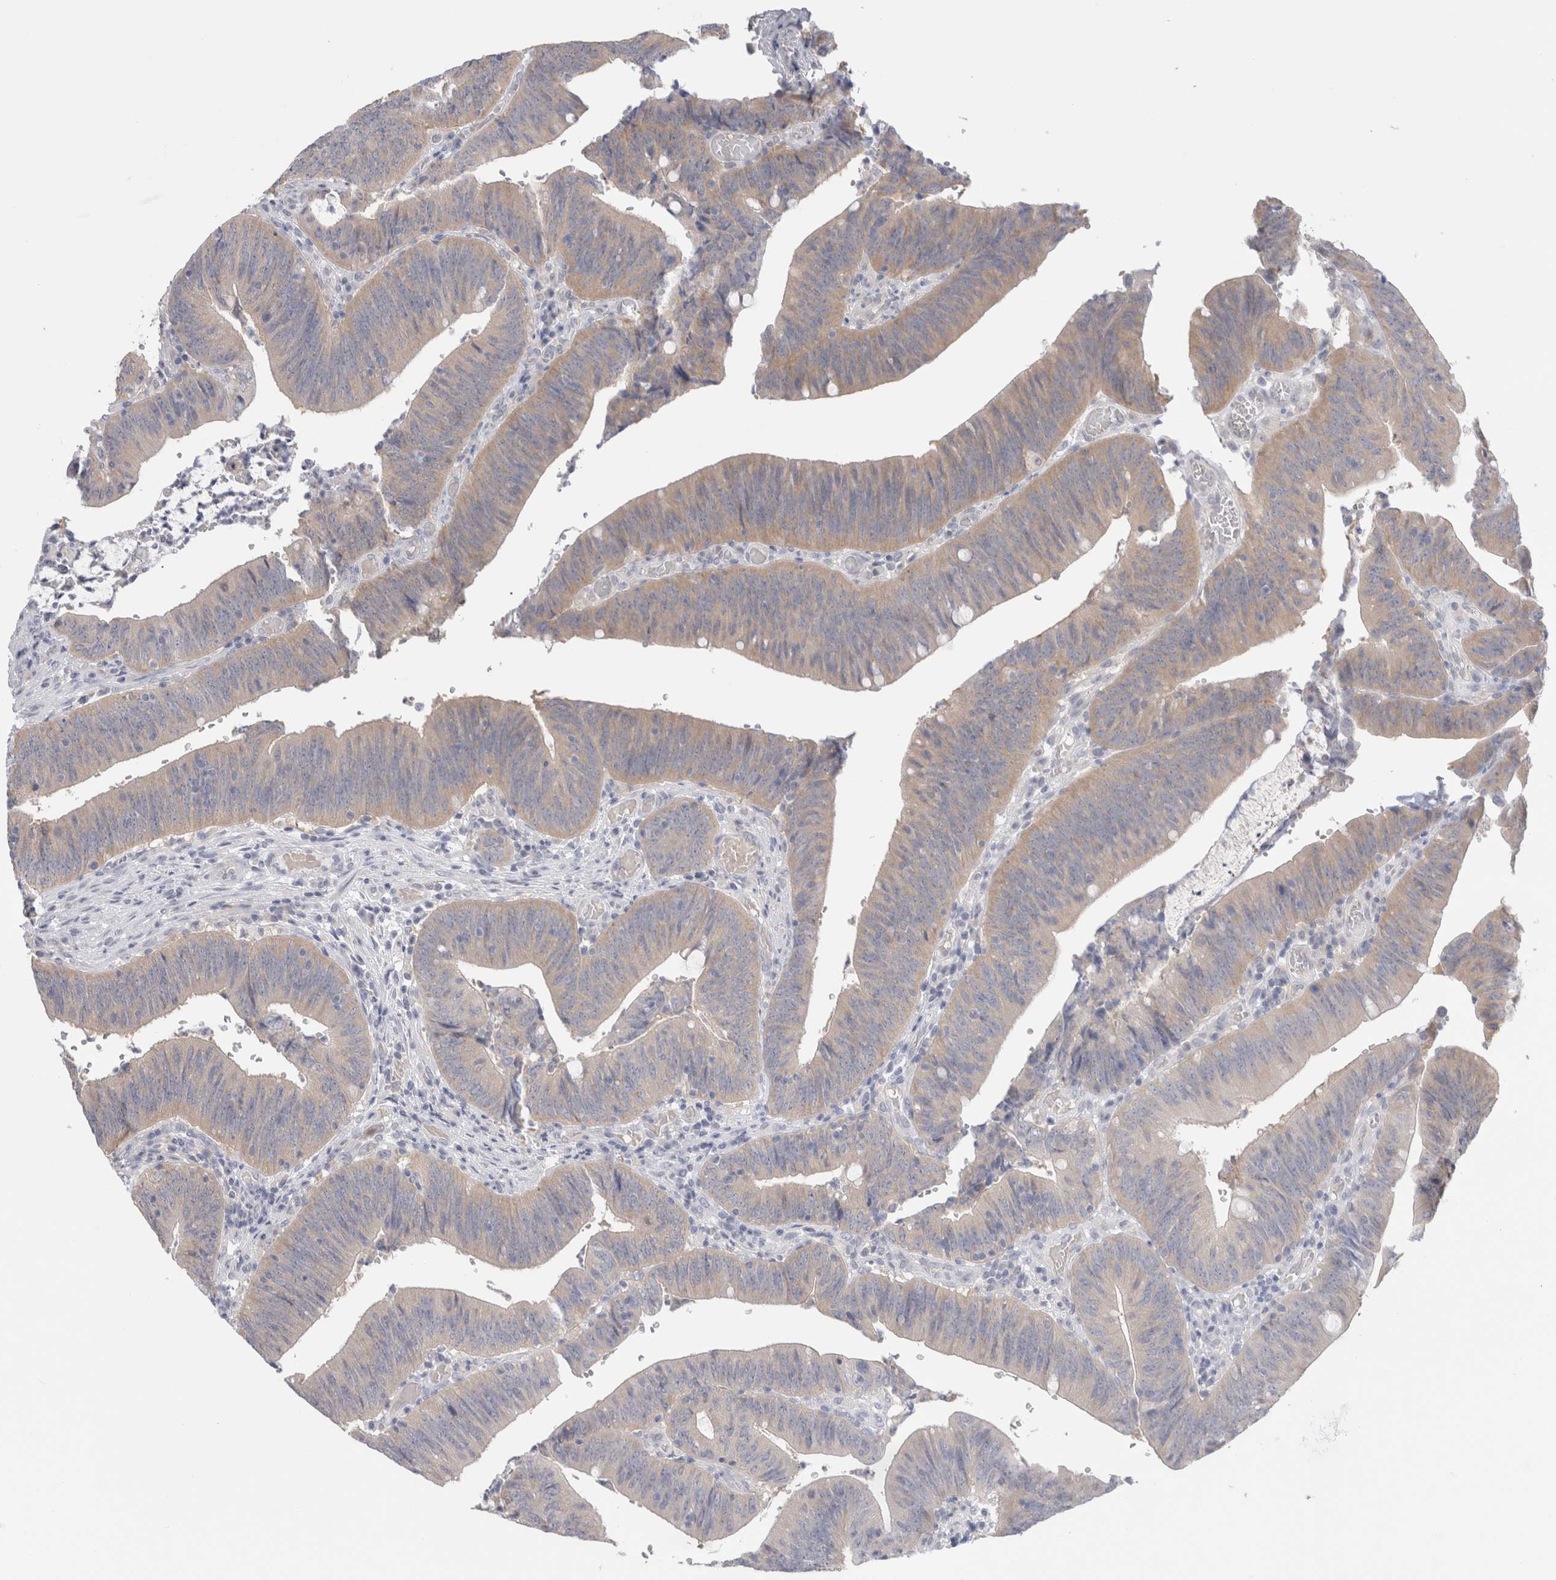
{"staining": {"intensity": "weak", "quantity": ">75%", "location": "cytoplasmic/membranous"}, "tissue": "colorectal cancer", "cell_type": "Tumor cells", "image_type": "cancer", "snomed": [{"axis": "morphology", "description": "Normal tissue, NOS"}, {"axis": "morphology", "description": "Adenocarcinoma, NOS"}, {"axis": "topography", "description": "Rectum"}], "caption": "Approximately >75% of tumor cells in human adenocarcinoma (colorectal) reveal weak cytoplasmic/membranous protein staining as visualized by brown immunohistochemical staining.", "gene": "NDOR1", "patient": {"sex": "female", "age": 66}}